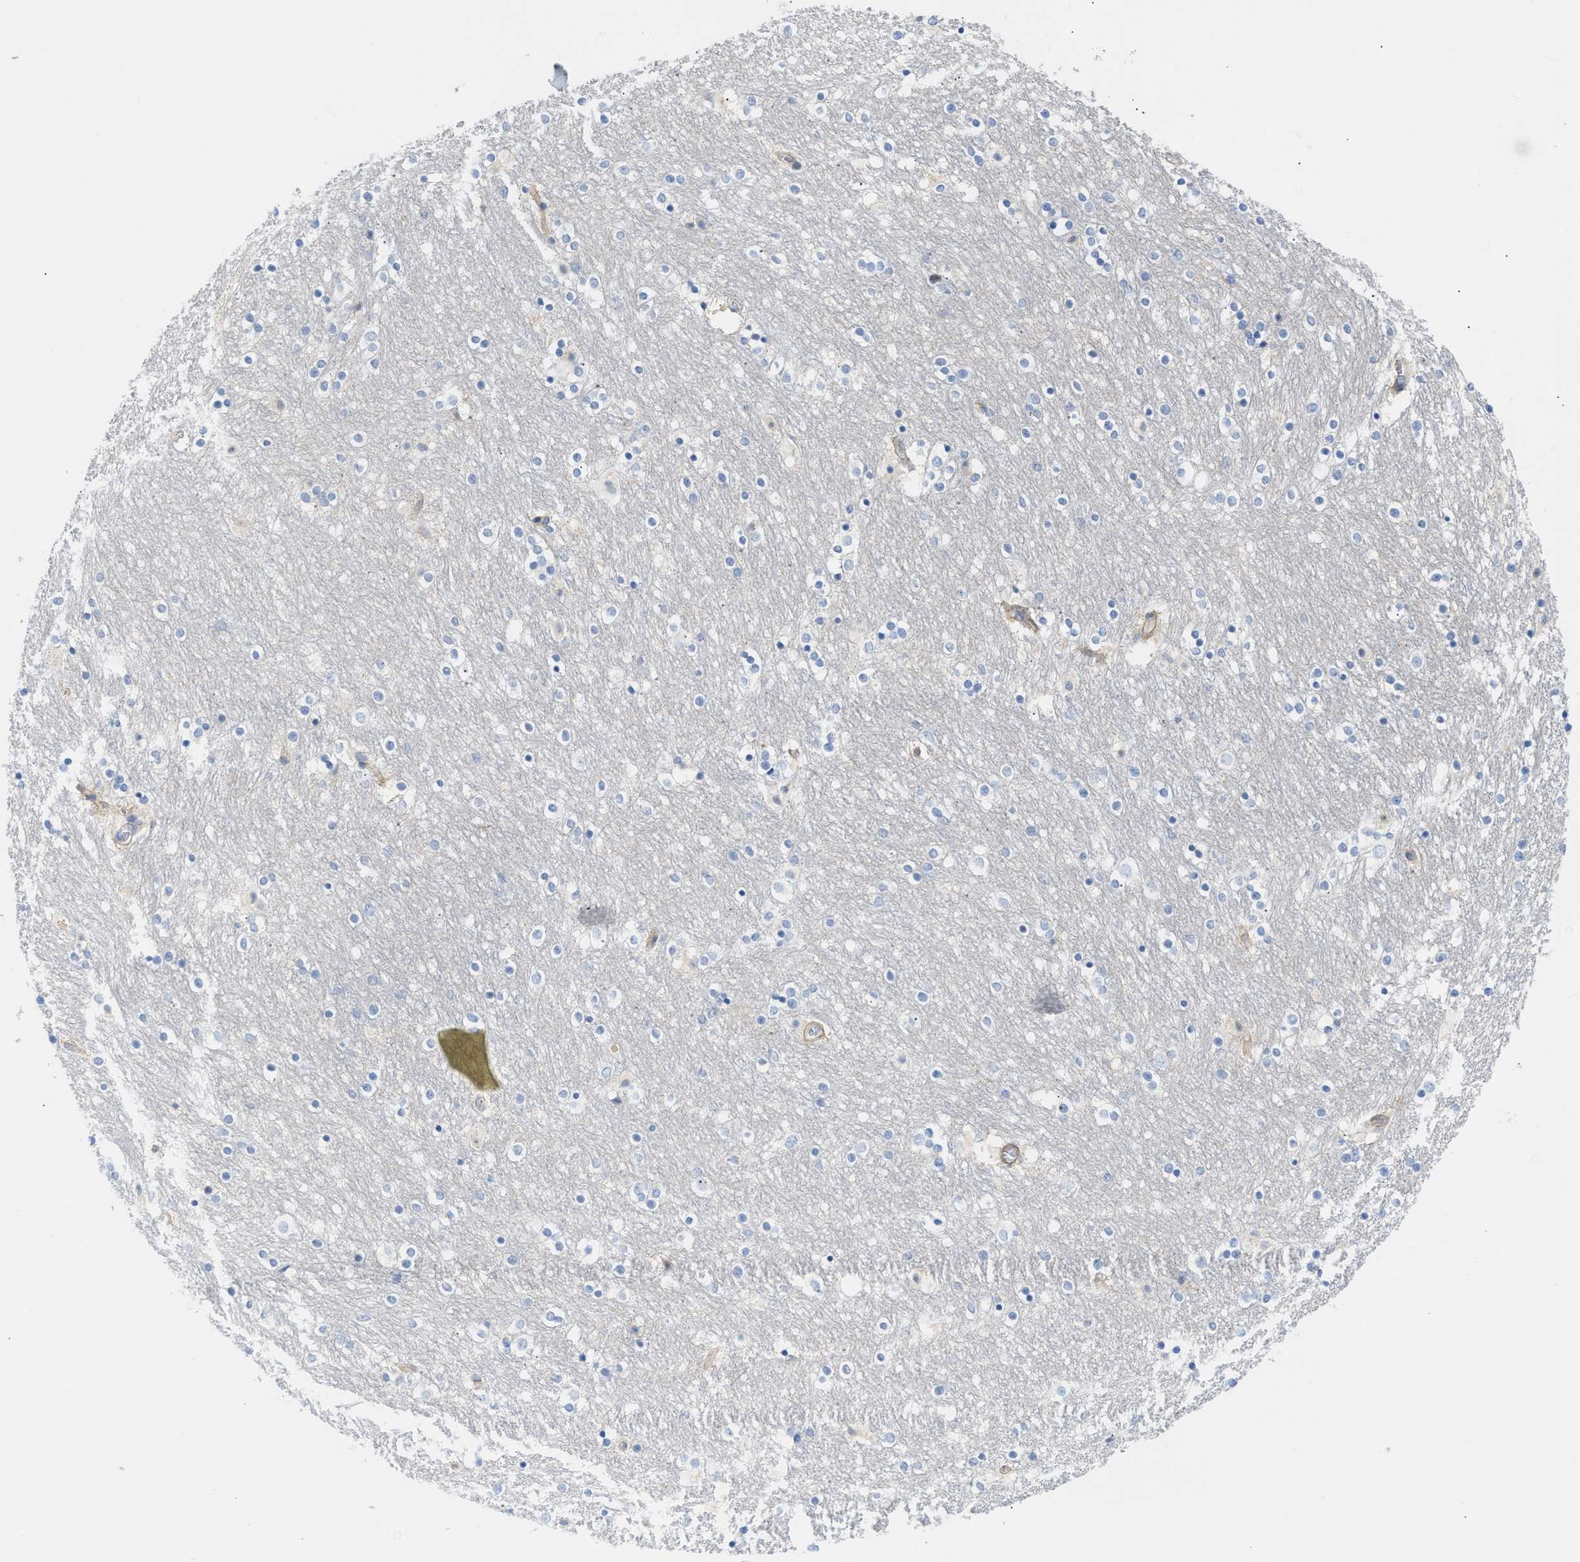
{"staining": {"intensity": "moderate", "quantity": "<25%", "location": "cytoplasmic/membranous"}, "tissue": "caudate", "cell_type": "Glial cells", "image_type": "normal", "snomed": [{"axis": "morphology", "description": "Normal tissue, NOS"}, {"axis": "topography", "description": "Lateral ventricle wall"}], "caption": "DAB immunohistochemical staining of unremarkable caudate shows moderate cytoplasmic/membranous protein expression in approximately <25% of glial cells.", "gene": "FHL1", "patient": {"sex": "female", "age": 54}}